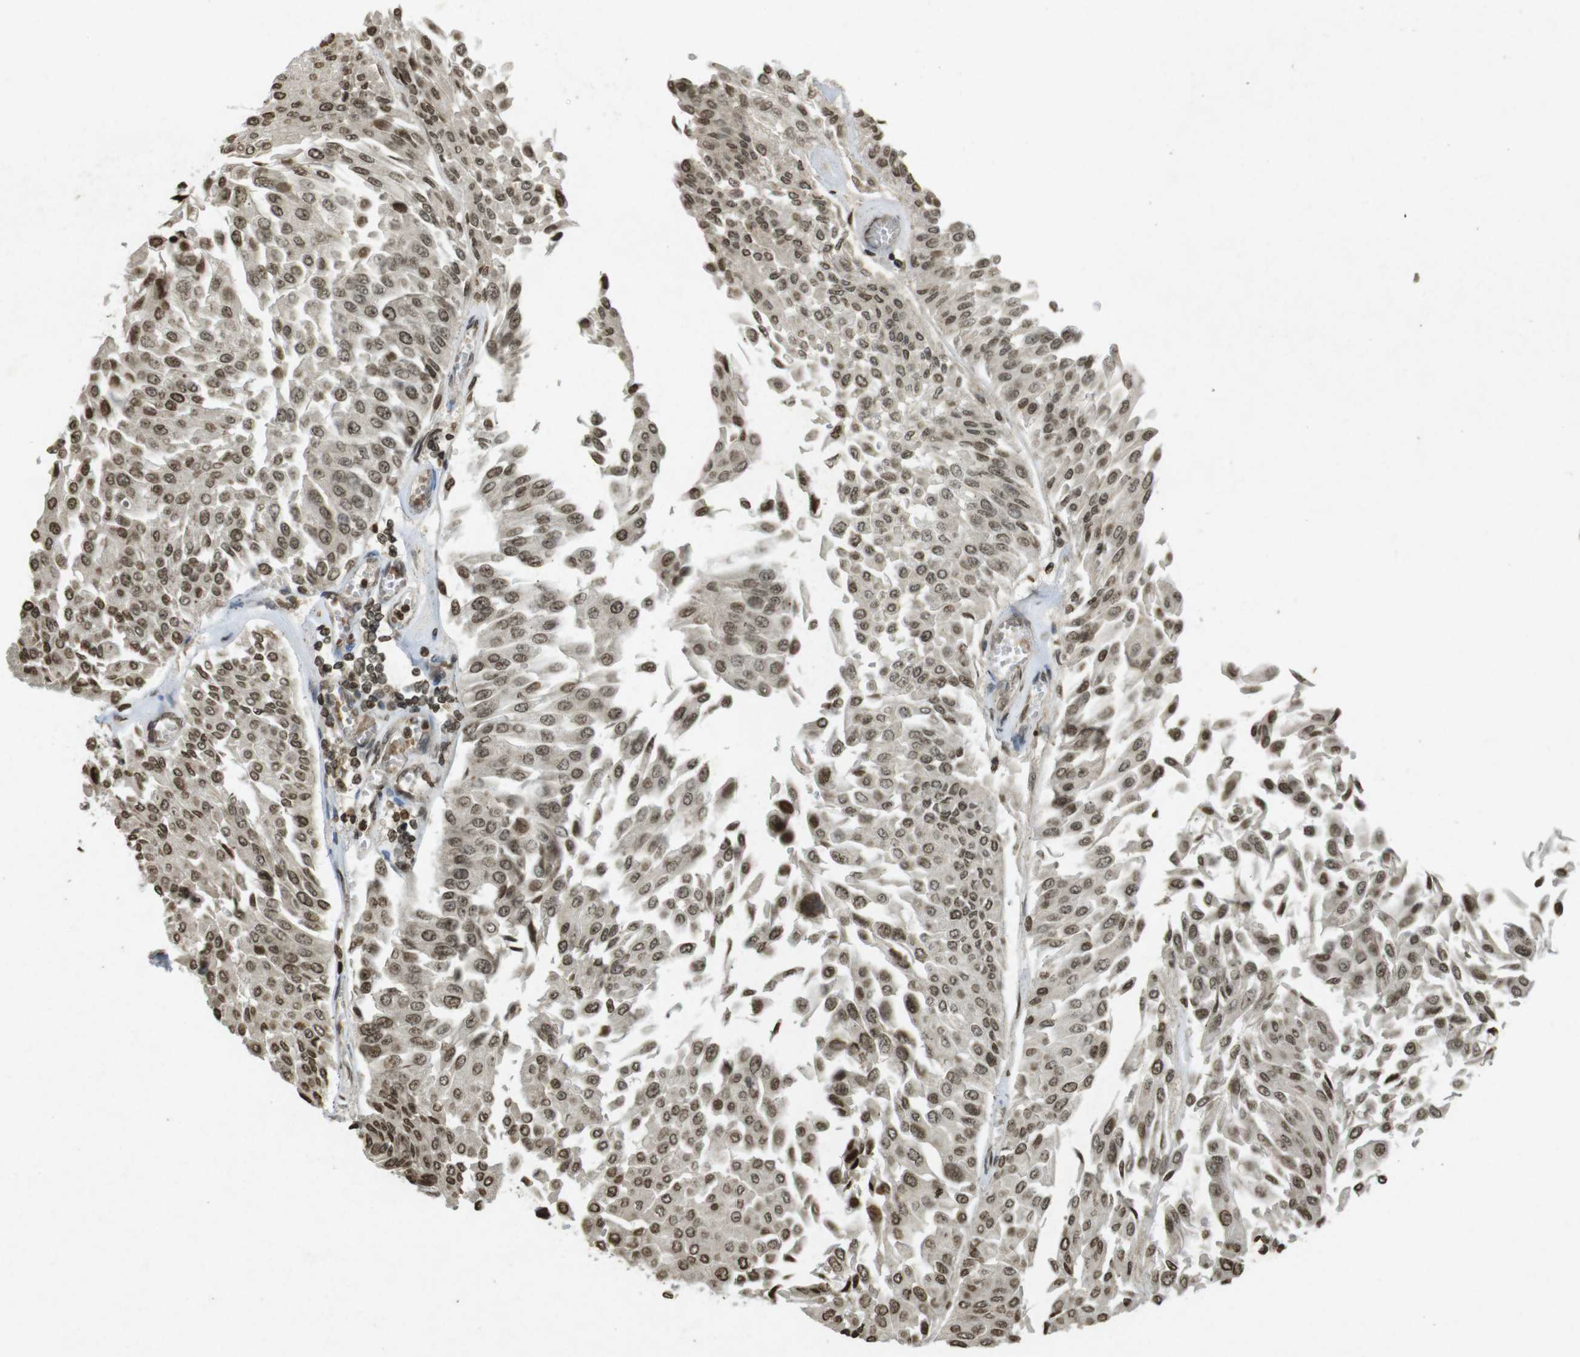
{"staining": {"intensity": "moderate", "quantity": ">75%", "location": "nuclear"}, "tissue": "urothelial cancer", "cell_type": "Tumor cells", "image_type": "cancer", "snomed": [{"axis": "morphology", "description": "Urothelial carcinoma, Low grade"}, {"axis": "topography", "description": "Urinary bladder"}], "caption": "A histopathology image showing moderate nuclear positivity in approximately >75% of tumor cells in urothelial carcinoma (low-grade), as visualized by brown immunohistochemical staining.", "gene": "ORC4", "patient": {"sex": "male", "age": 67}}